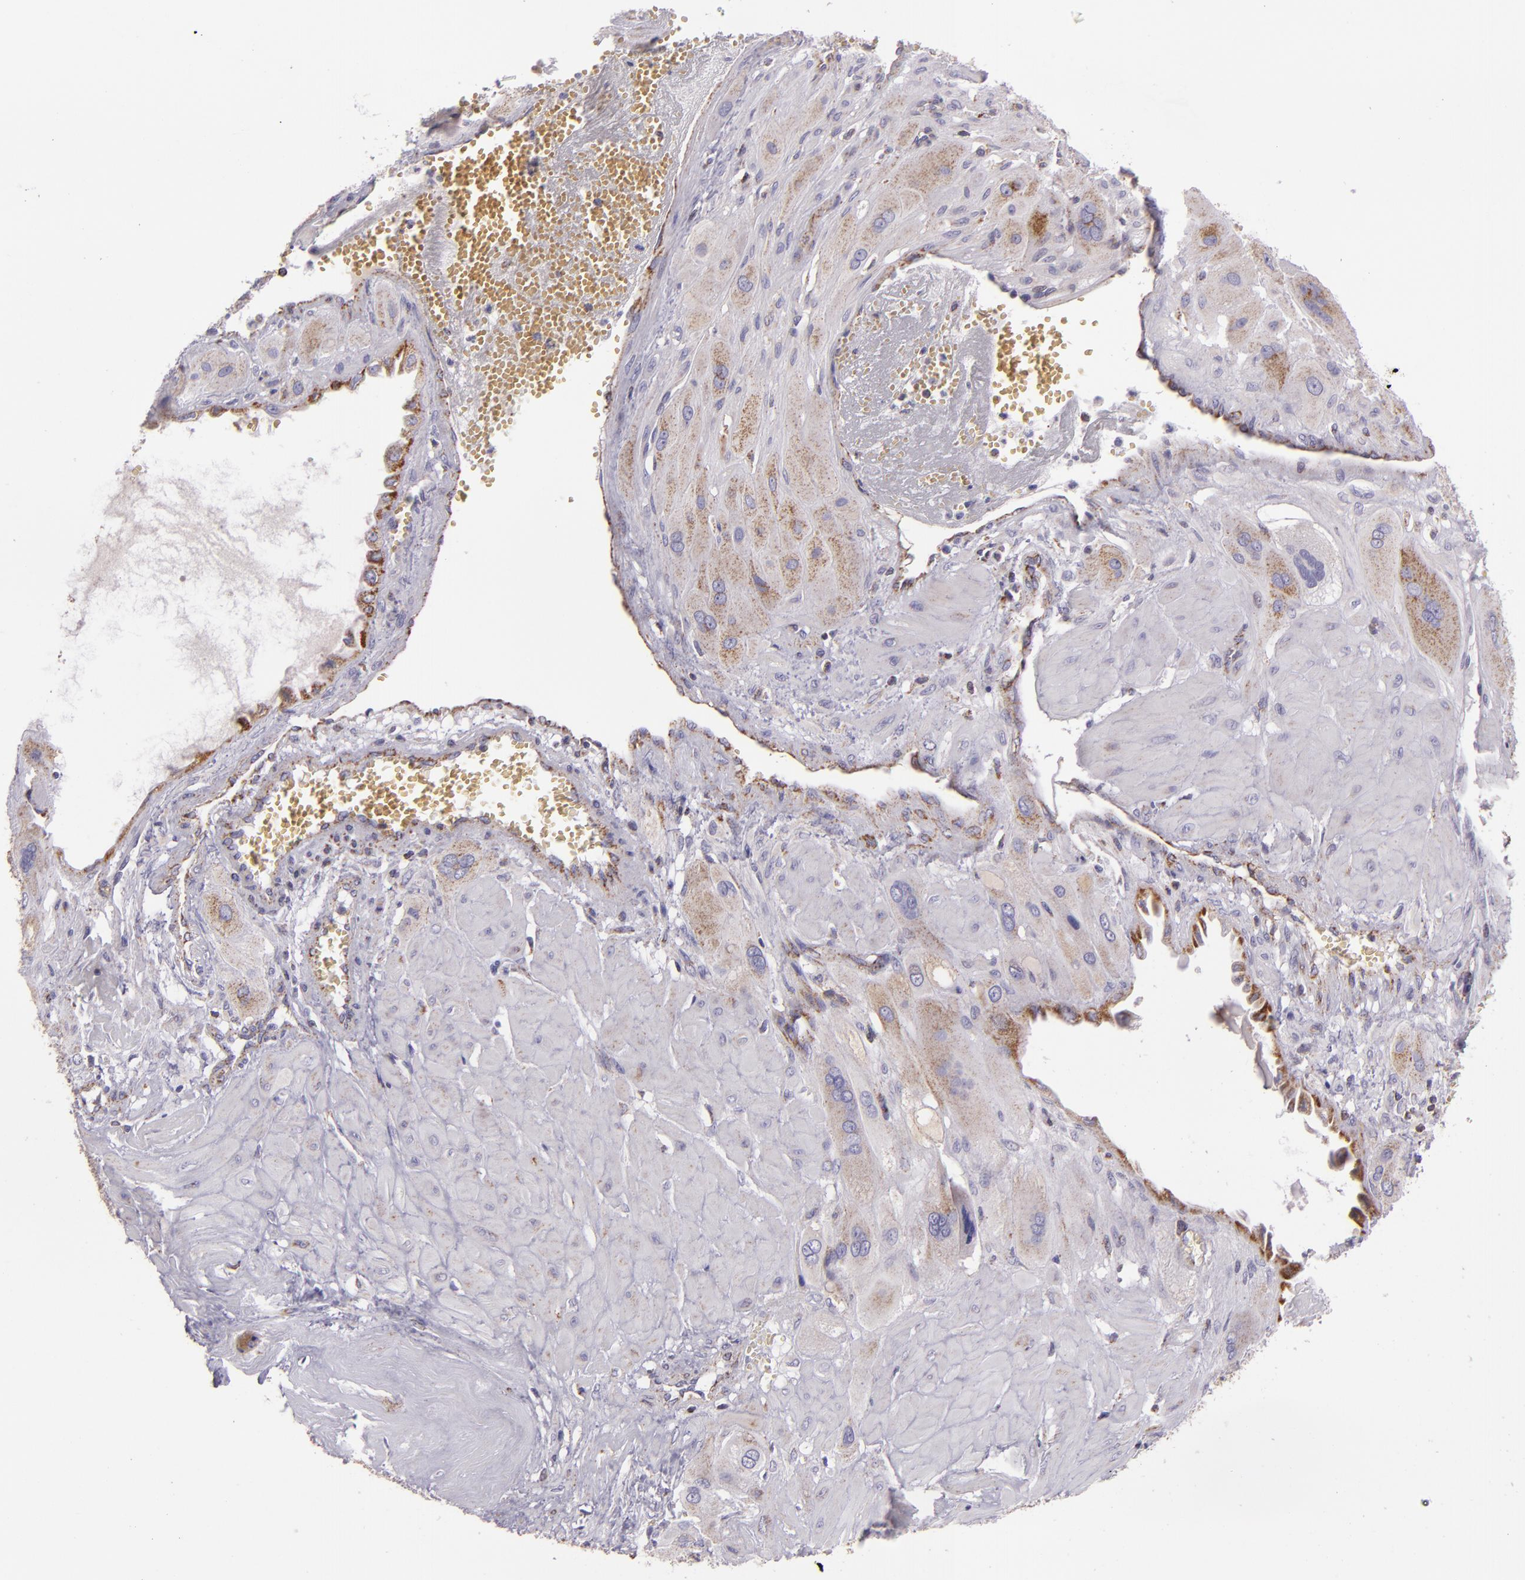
{"staining": {"intensity": "weak", "quantity": ">75%", "location": "cytoplasmic/membranous"}, "tissue": "cervical cancer", "cell_type": "Tumor cells", "image_type": "cancer", "snomed": [{"axis": "morphology", "description": "Squamous cell carcinoma, NOS"}, {"axis": "topography", "description": "Cervix"}], "caption": "Cervical cancer stained with DAB (3,3'-diaminobenzidine) immunohistochemistry (IHC) shows low levels of weak cytoplasmic/membranous positivity in about >75% of tumor cells.", "gene": "HSPD1", "patient": {"sex": "female", "age": 34}}